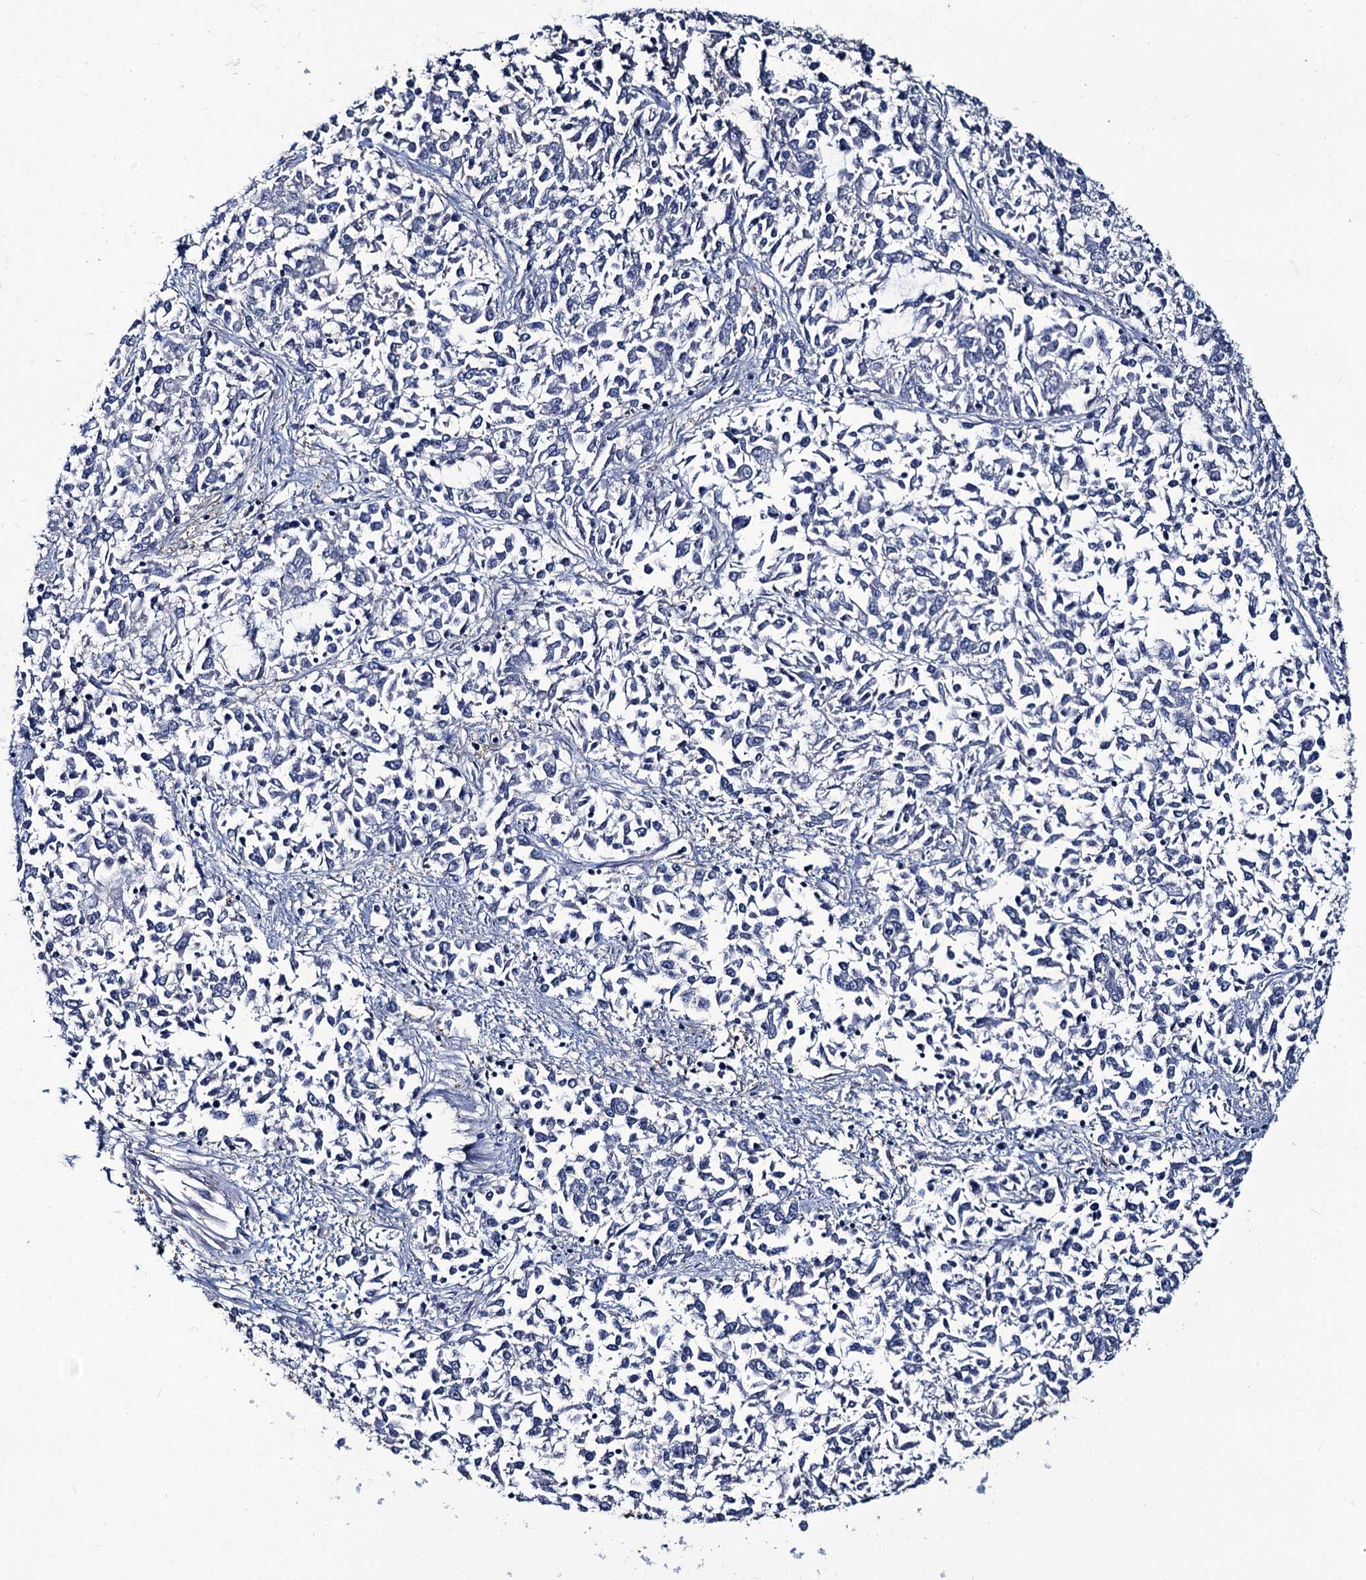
{"staining": {"intensity": "weak", "quantity": "<25%", "location": "nuclear"}, "tissue": "endometrial cancer", "cell_type": "Tumor cells", "image_type": "cancer", "snomed": [{"axis": "morphology", "description": "Adenocarcinoma, NOS"}, {"axis": "topography", "description": "Endometrium"}], "caption": "A high-resolution histopathology image shows IHC staining of endometrial cancer (adenocarcinoma), which reveals no significant positivity in tumor cells.", "gene": "RTKN2", "patient": {"sex": "female", "age": 50}}